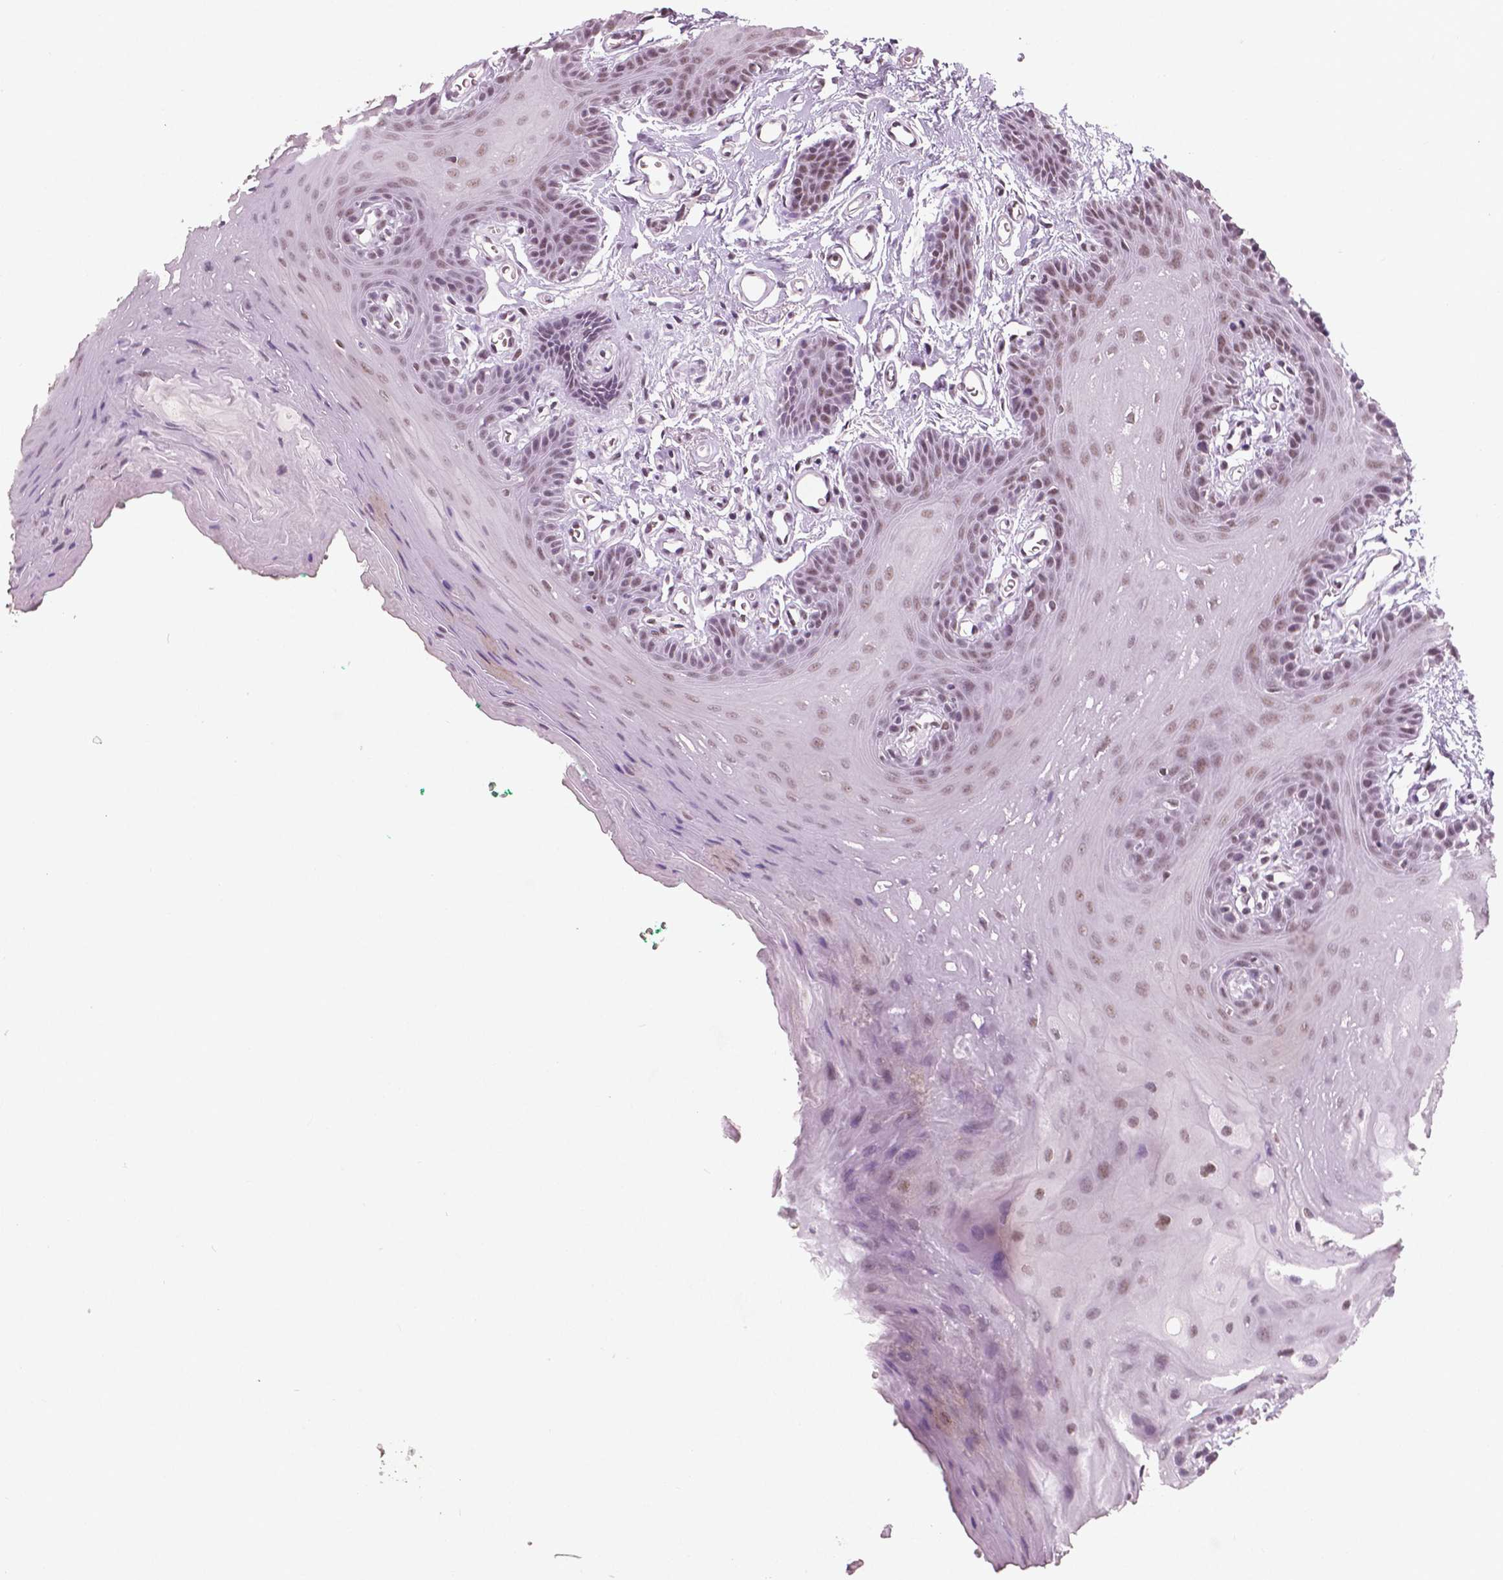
{"staining": {"intensity": "moderate", "quantity": "25%-75%", "location": "nuclear"}, "tissue": "oral mucosa", "cell_type": "Squamous epithelial cells", "image_type": "normal", "snomed": [{"axis": "morphology", "description": "Normal tissue, NOS"}, {"axis": "morphology", "description": "Squamous cell carcinoma, NOS"}, {"axis": "topography", "description": "Oral tissue"}, {"axis": "topography", "description": "Head-Neck"}], "caption": "Protein staining of normal oral mucosa displays moderate nuclear expression in approximately 25%-75% of squamous epithelial cells.", "gene": "BRD4", "patient": {"sex": "female", "age": 50}}